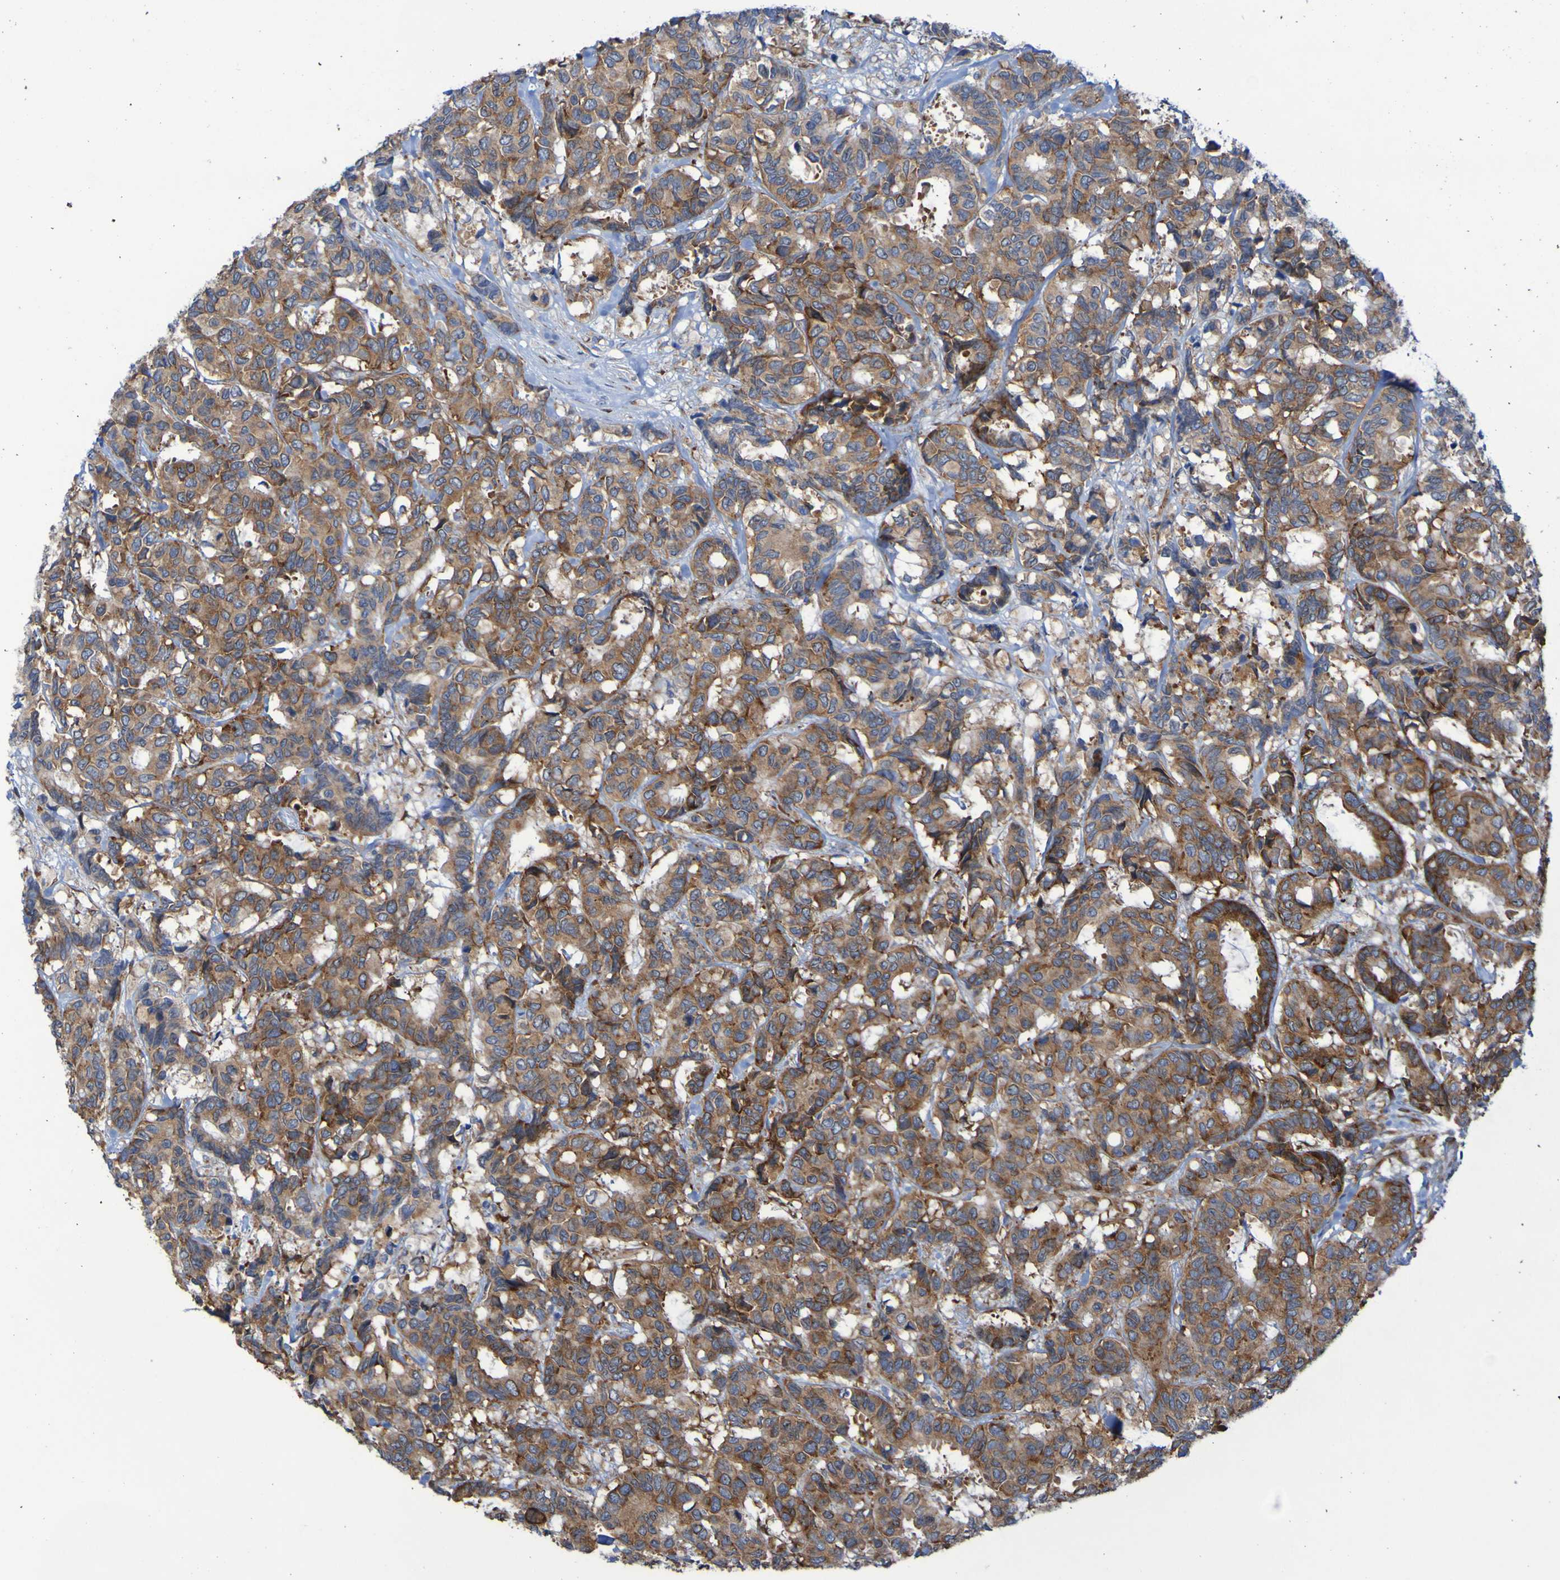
{"staining": {"intensity": "moderate", "quantity": ">75%", "location": "cytoplasmic/membranous"}, "tissue": "breast cancer", "cell_type": "Tumor cells", "image_type": "cancer", "snomed": [{"axis": "morphology", "description": "Duct carcinoma"}, {"axis": "topography", "description": "Breast"}], "caption": "A micrograph of human infiltrating ductal carcinoma (breast) stained for a protein displays moderate cytoplasmic/membranous brown staining in tumor cells.", "gene": "FKBP3", "patient": {"sex": "female", "age": 87}}